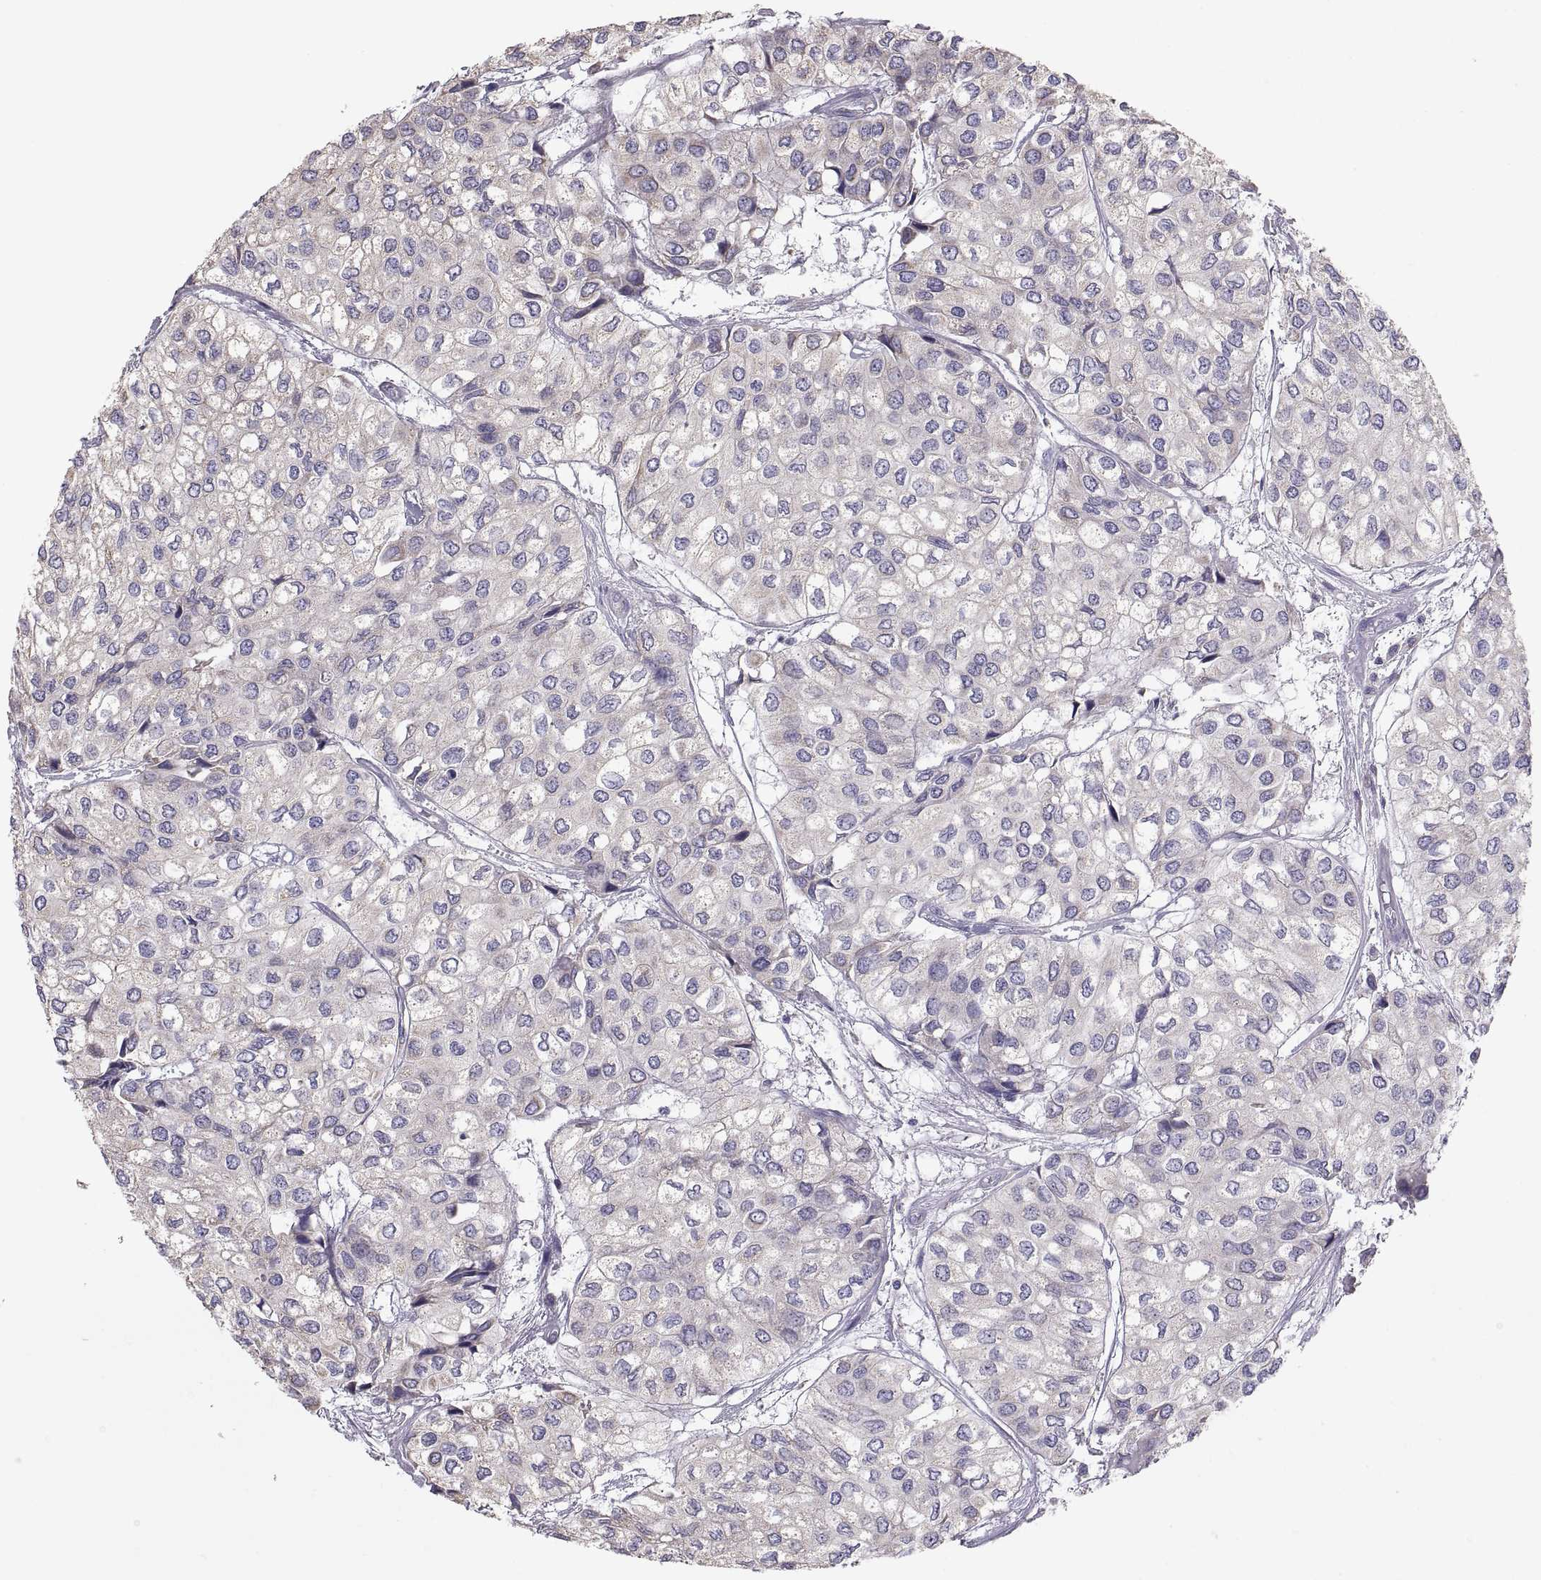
{"staining": {"intensity": "negative", "quantity": "none", "location": "none"}, "tissue": "urothelial cancer", "cell_type": "Tumor cells", "image_type": "cancer", "snomed": [{"axis": "morphology", "description": "Urothelial carcinoma, High grade"}, {"axis": "topography", "description": "Urinary bladder"}], "caption": "This is an immunohistochemistry micrograph of human urothelial cancer. There is no positivity in tumor cells.", "gene": "TNNC1", "patient": {"sex": "male", "age": 73}}